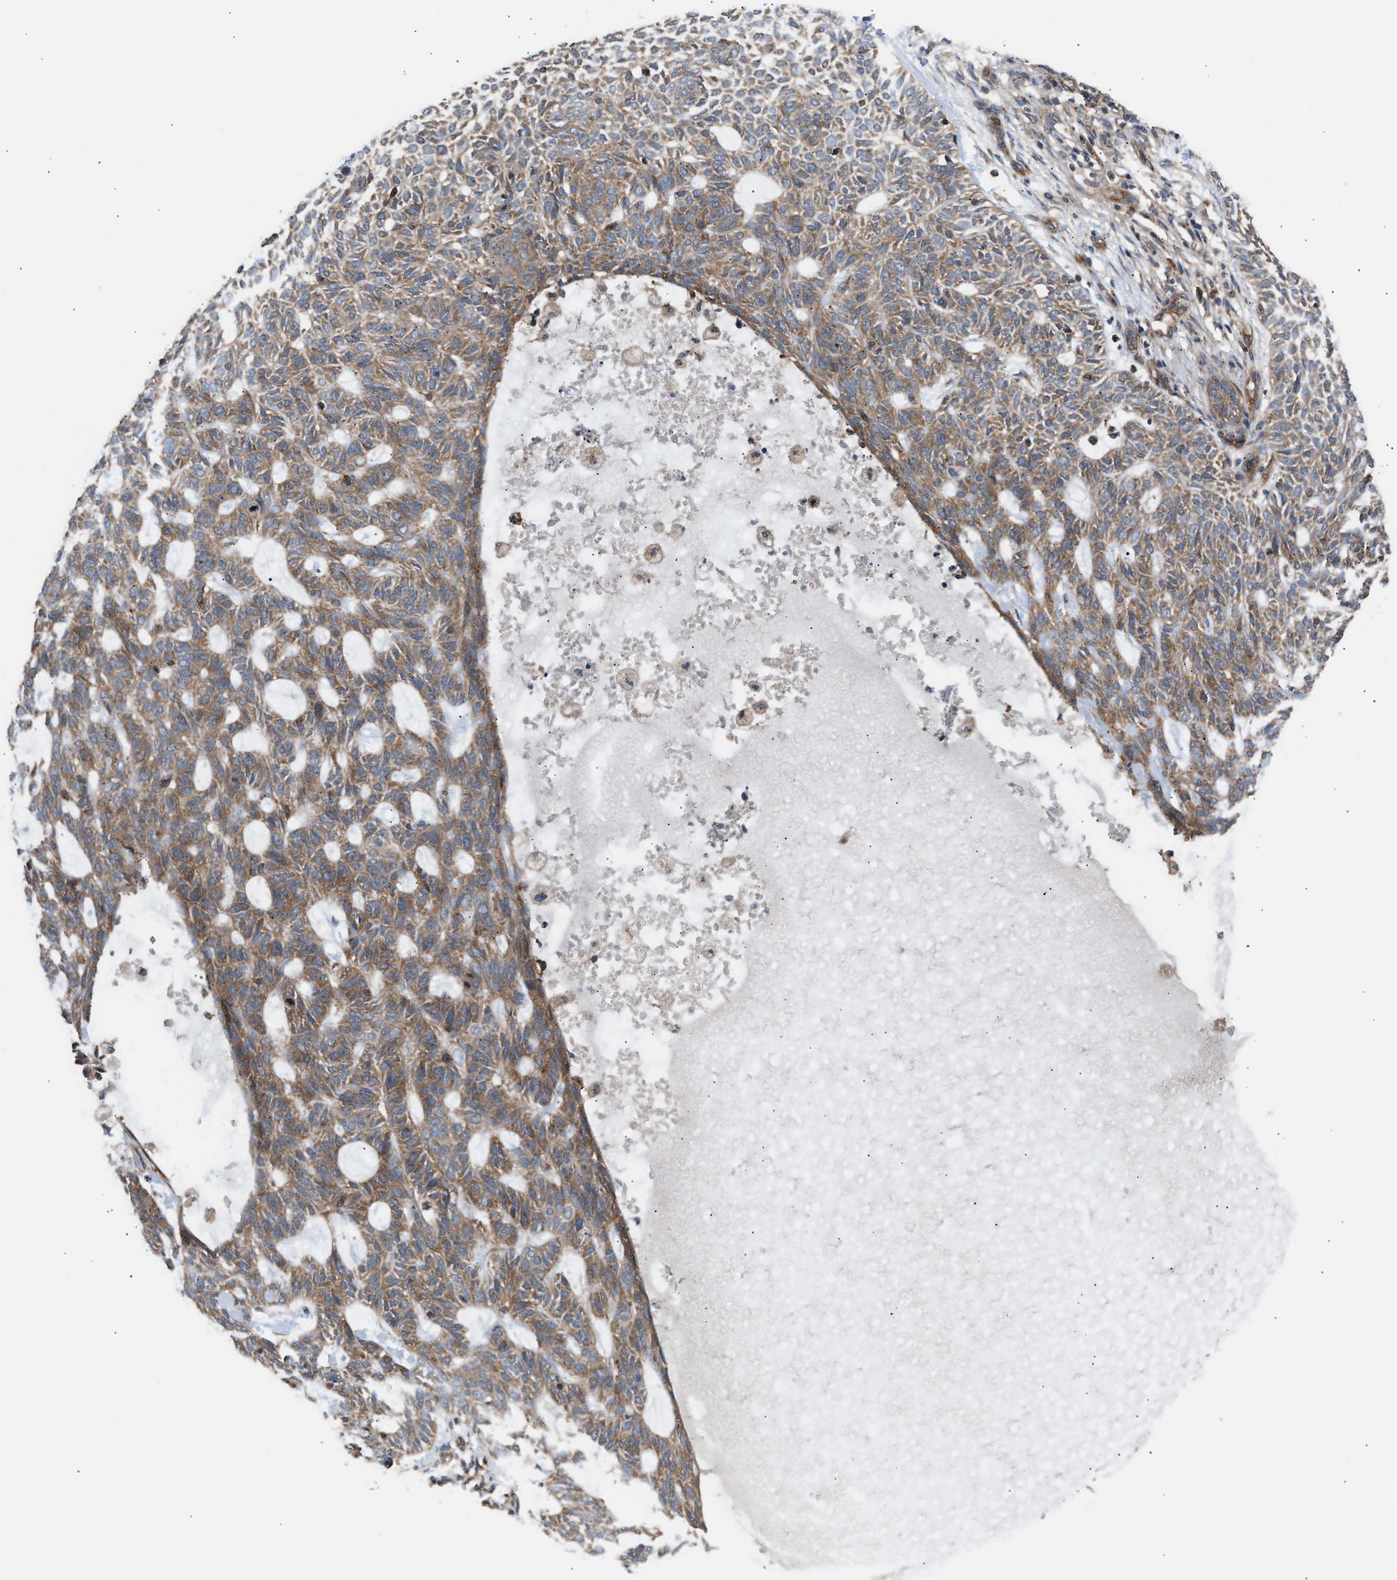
{"staining": {"intensity": "moderate", "quantity": ">75%", "location": "cytoplasmic/membranous"}, "tissue": "skin cancer", "cell_type": "Tumor cells", "image_type": "cancer", "snomed": [{"axis": "morphology", "description": "Basal cell carcinoma"}, {"axis": "topography", "description": "Skin"}], "caption": "The histopathology image reveals staining of basal cell carcinoma (skin), revealing moderate cytoplasmic/membranous protein staining (brown color) within tumor cells.", "gene": "LAPTM4B", "patient": {"sex": "male", "age": 87}}